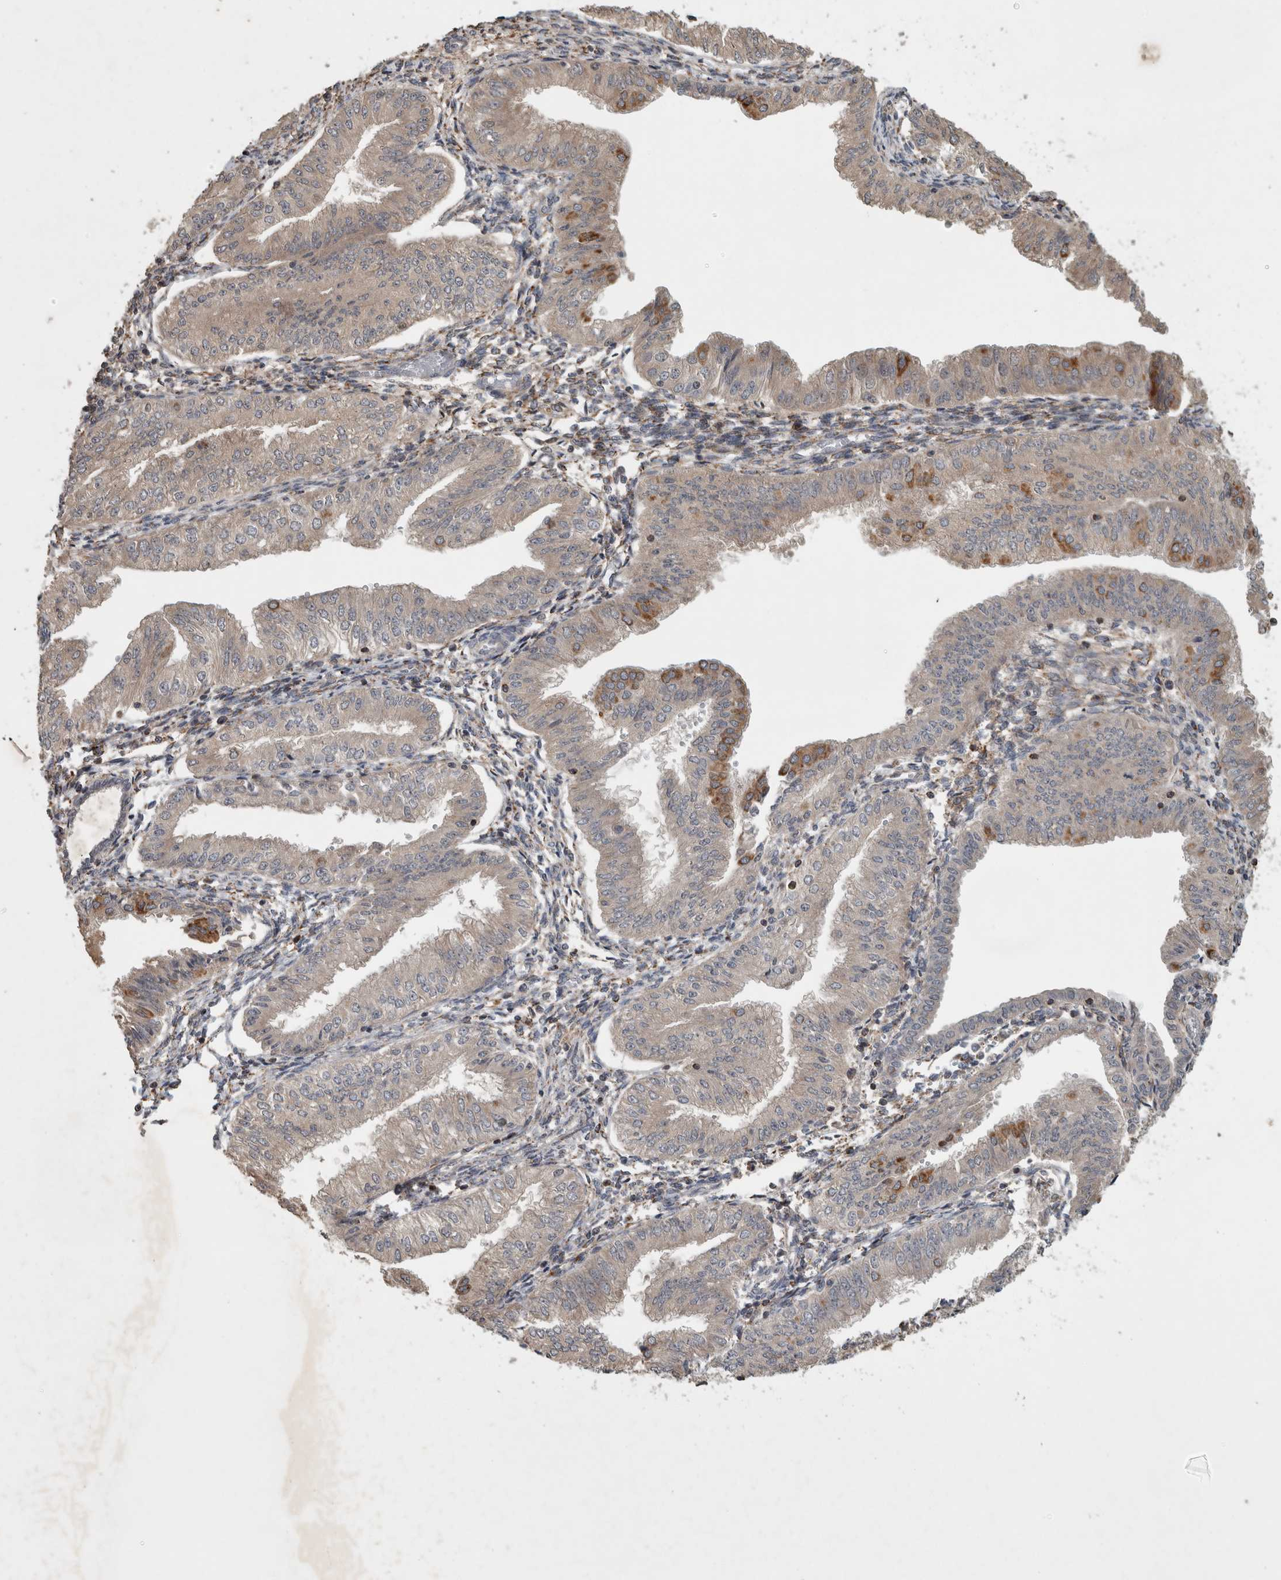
{"staining": {"intensity": "moderate", "quantity": "<25%", "location": "cytoplasmic/membranous"}, "tissue": "endometrial cancer", "cell_type": "Tumor cells", "image_type": "cancer", "snomed": [{"axis": "morphology", "description": "Normal tissue, NOS"}, {"axis": "morphology", "description": "Adenocarcinoma, NOS"}, {"axis": "topography", "description": "Endometrium"}], "caption": "Adenocarcinoma (endometrial) stained with a brown dye demonstrates moderate cytoplasmic/membranous positive expression in about <25% of tumor cells.", "gene": "SERAC1", "patient": {"sex": "female", "age": 53}}